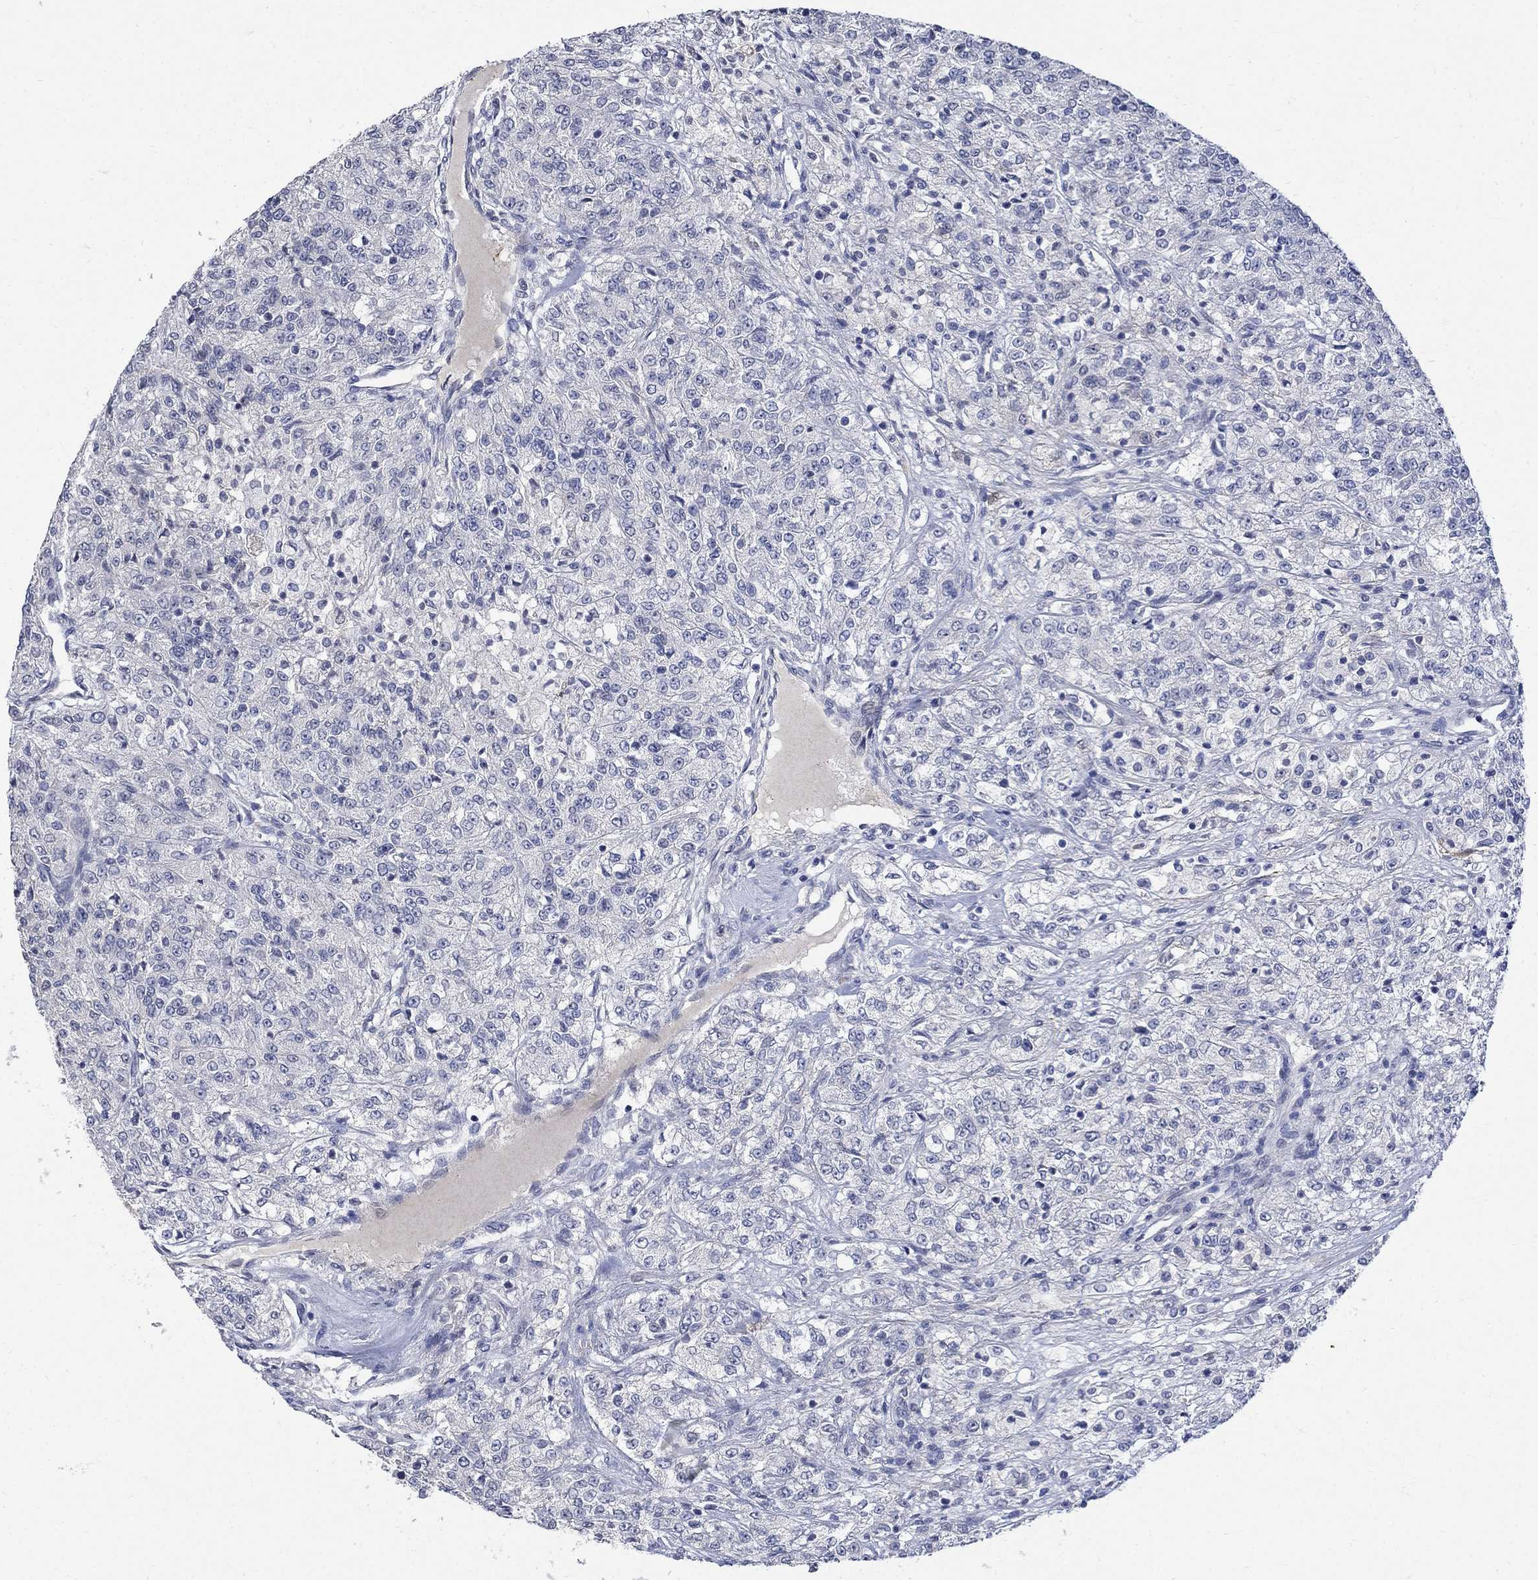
{"staining": {"intensity": "negative", "quantity": "none", "location": "none"}, "tissue": "renal cancer", "cell_type": "Tumor cells", "image_type": "cancer", "snomed": [{"axis": "morphology", "description": "Adenocarcinoma, NOS"}, {"axis": "topography", "description": "Kidney"}], "caption": "The histopathology image reveals no significant staining in tumor cells of renal adenocarcinoma. (Brightfield microscopy of DAB (3,3'-diaminobenzidine) IHC at high magnification).", "gene": "TGM2", "patient": {"sex": "female", "age": 63}}